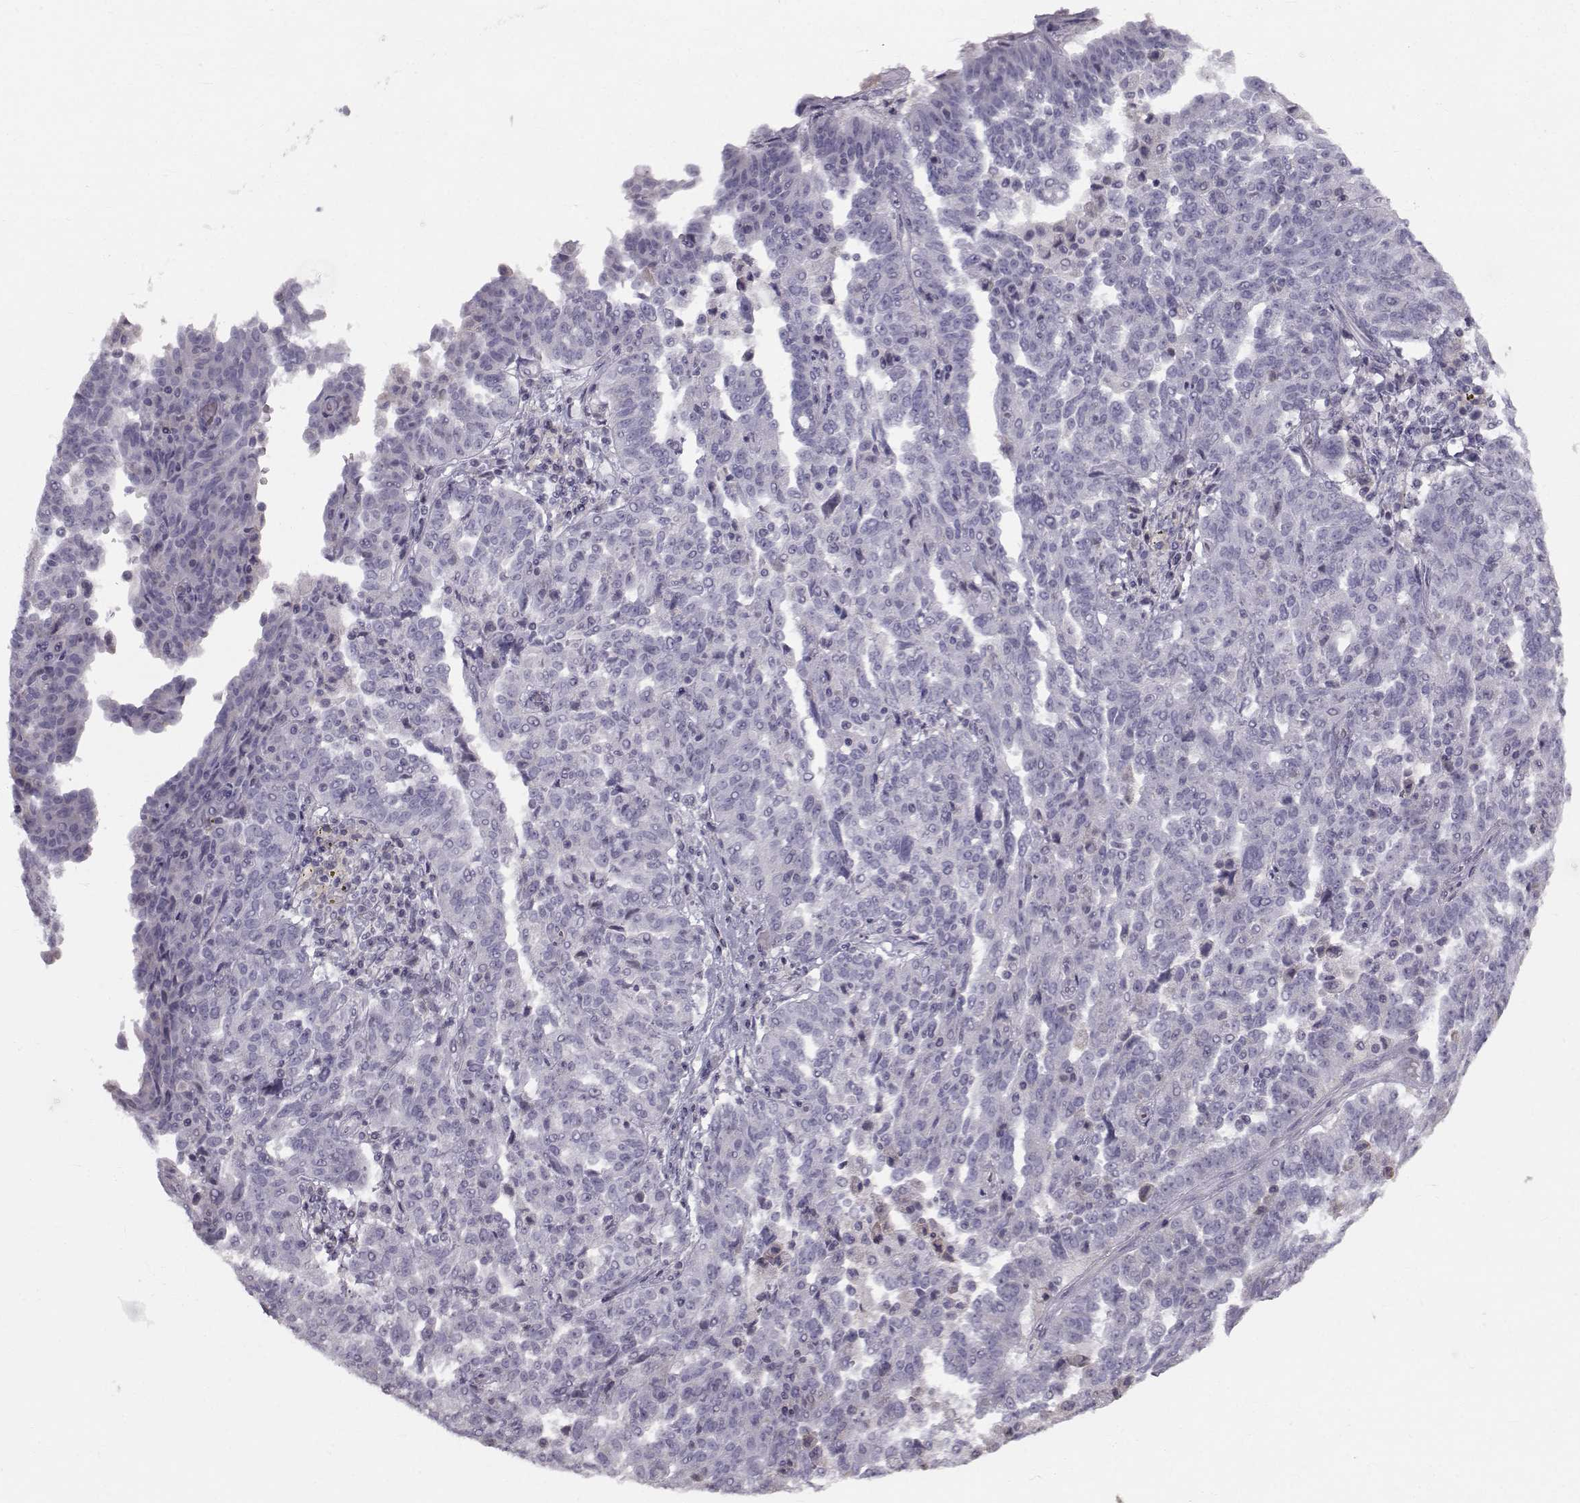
{"staining": {"intensity": "negative", "quantity": "none", "location": "none"}, "tissue": "ovarian cancer", "cell_type": "Tumor cells", "image_type": "cancer", "snomed": [{"axis": "morphology", "description": "Cystadenocarcinoma, serous, NOS"}, {"axis": "topography", "description": "Ovary"}], "caption": "Tumor cells are negative for brown protein staining in ovarian cancer (serous cystadenocarcinoma). (DAB IHC, high magnification).", "gene": "GARIN3", "patient": {"sex": "female", "age": 67}}